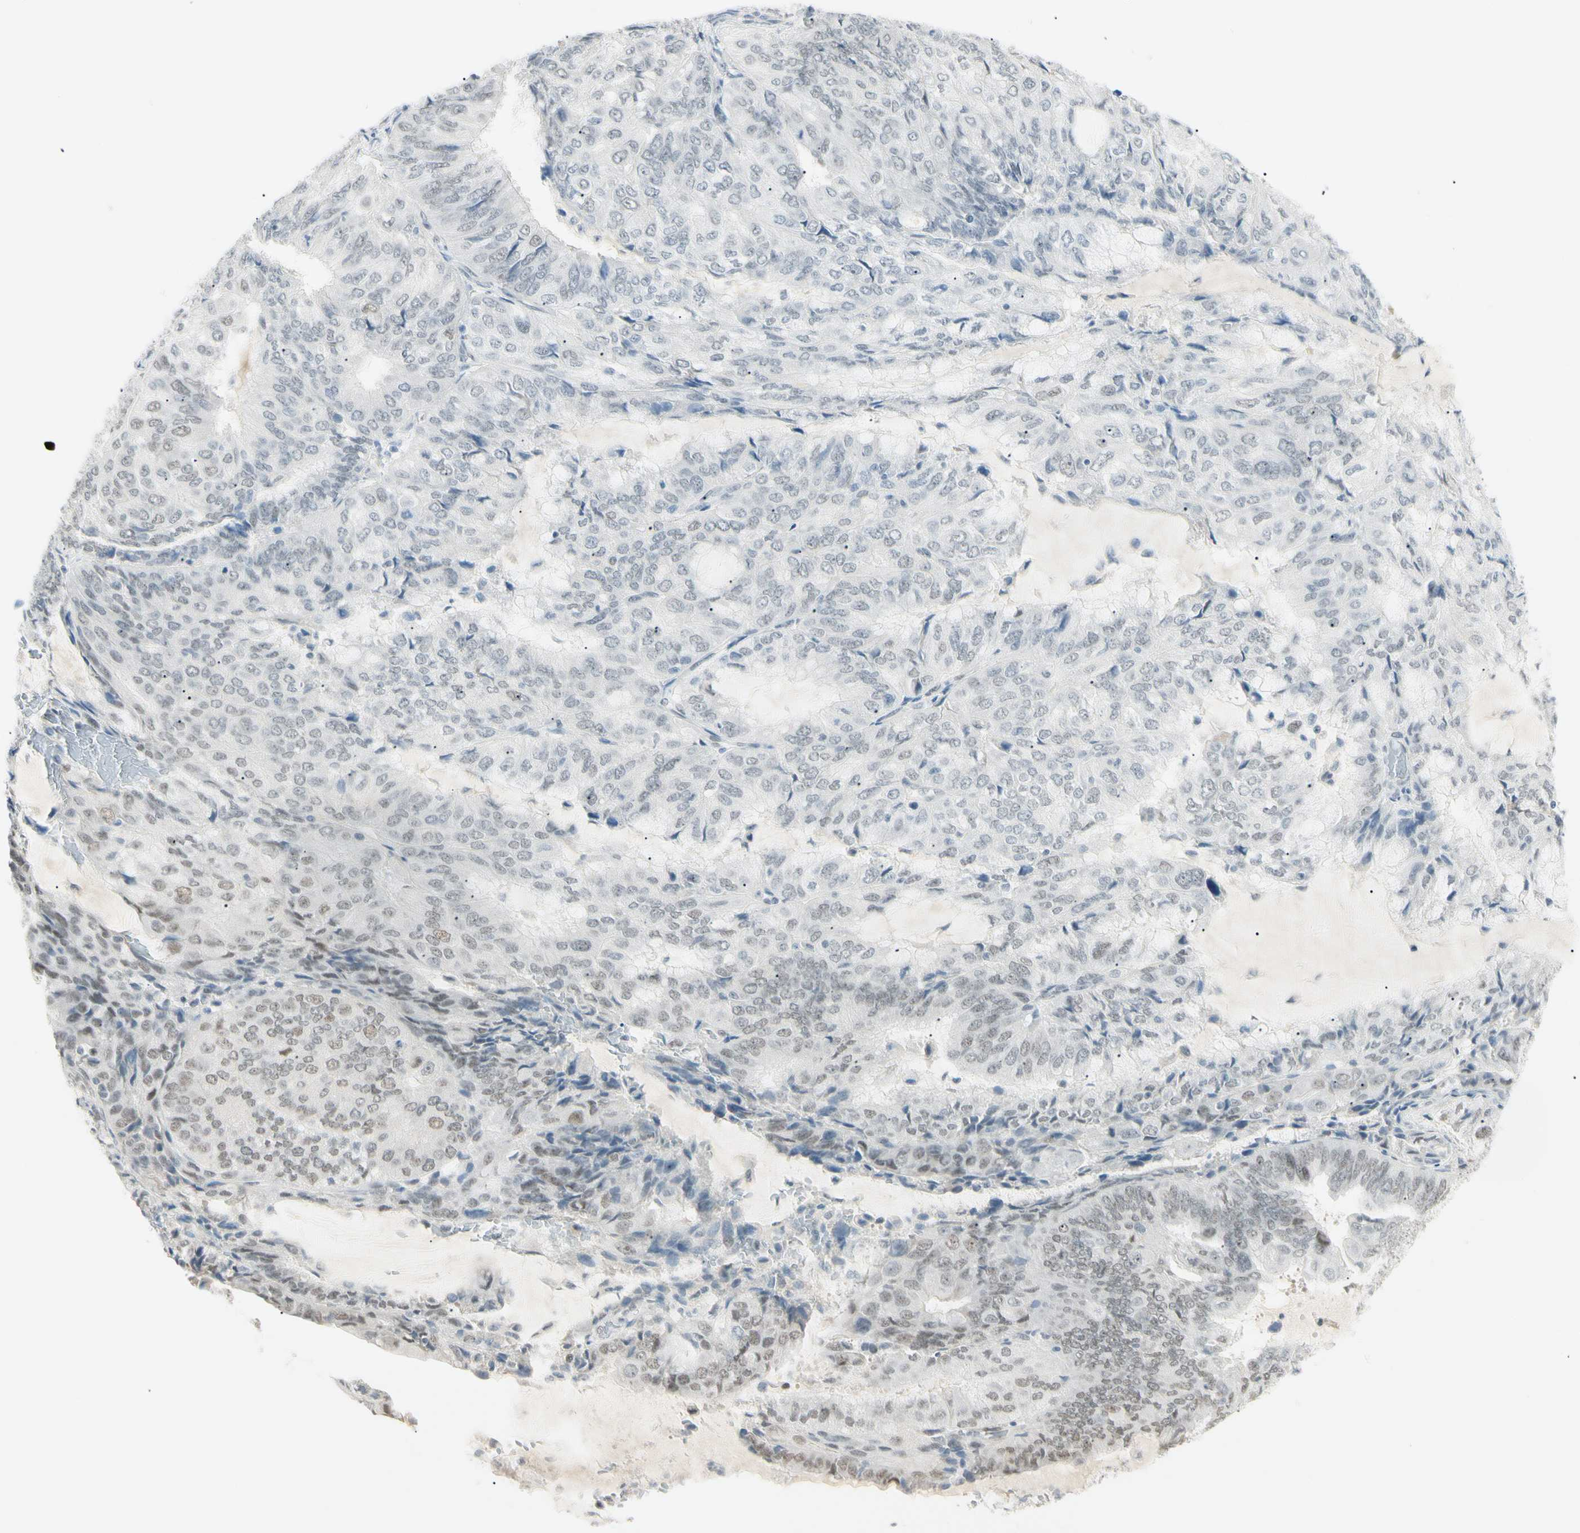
{"staining": {"intensity": "weak", "quantity": "25%-75%", "location": "nuclear"}, "tissue": "endometrial cancer", "cell_type": "Tumor cells", "image_type": "cancer", "snomed": [{"axis": "morphology", "description": "Adenocarcinoma, NOS"}, {"axis": "topography", "description": "Endometrium"}], "caption": "An image showing weak nuclear positivity in about 25%-75% of tumor cells in endometrial cancer, as visualized by brown immunohistochemical staining.", "gene": "ASPN", "patient": {"sex": "female", "age": 81}}